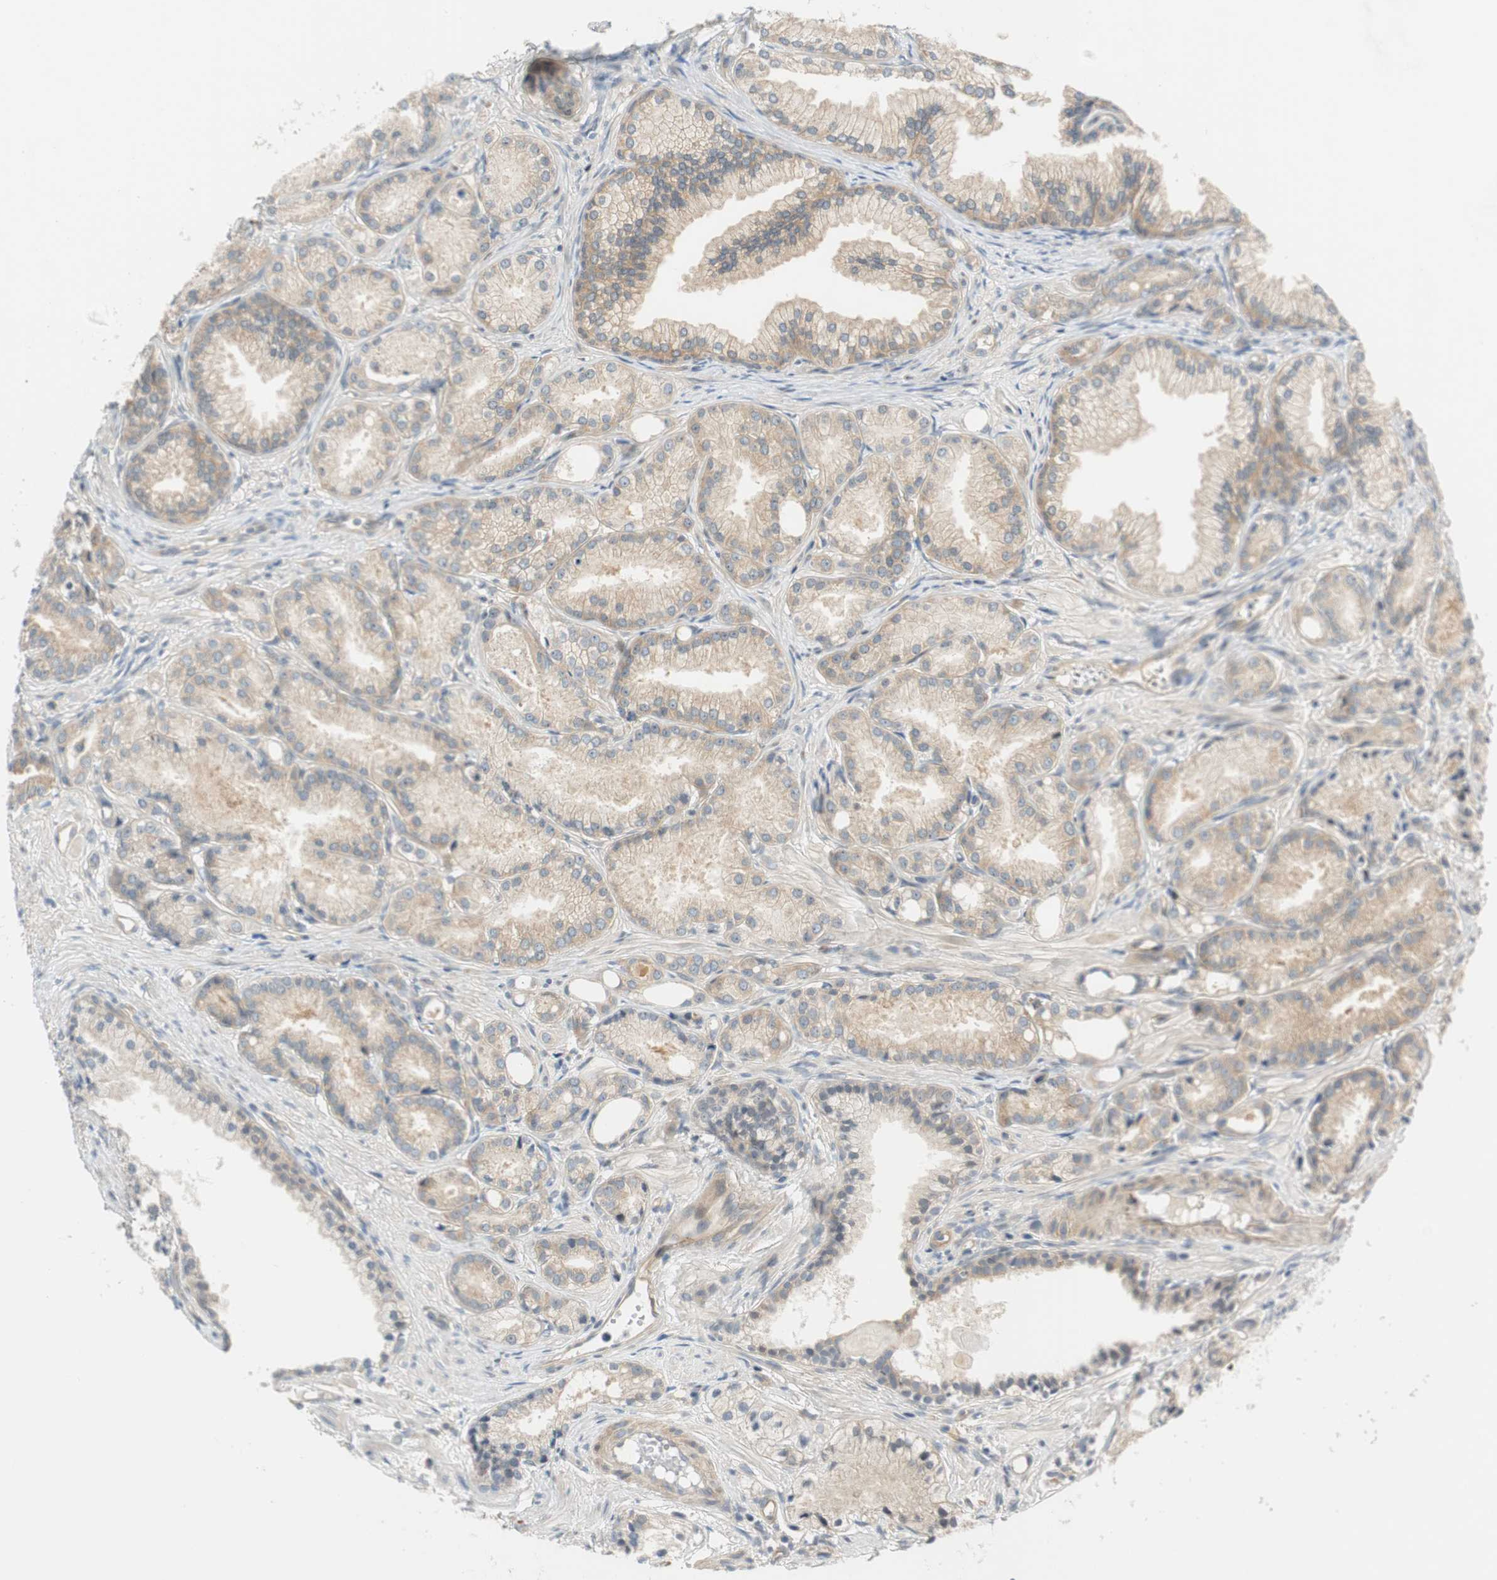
{"staining": {"intensity": "weak", "quantity": "25%-75%", "location": "cytoplasmic/membranous"}, "tissue": "prostate cancer", "cell_type": "Tumor cells", "image_type": "cancer", "snomed": [{"axis": "morphology", "description": "Adenocarcinoma, Low grade"}, {"axis": "topography", "description": "Prostate"}], "caption": "Tumor cells display low levels of weak cytoplasmic/membranous positivity in approximately 25%-75% of cells in prostate low-grade adenocarcinoma. (DAB IHC with brightfield microscopy, high magnification).", "gene": "GATD1", "patient": {"sex": "male", "age": 72}}